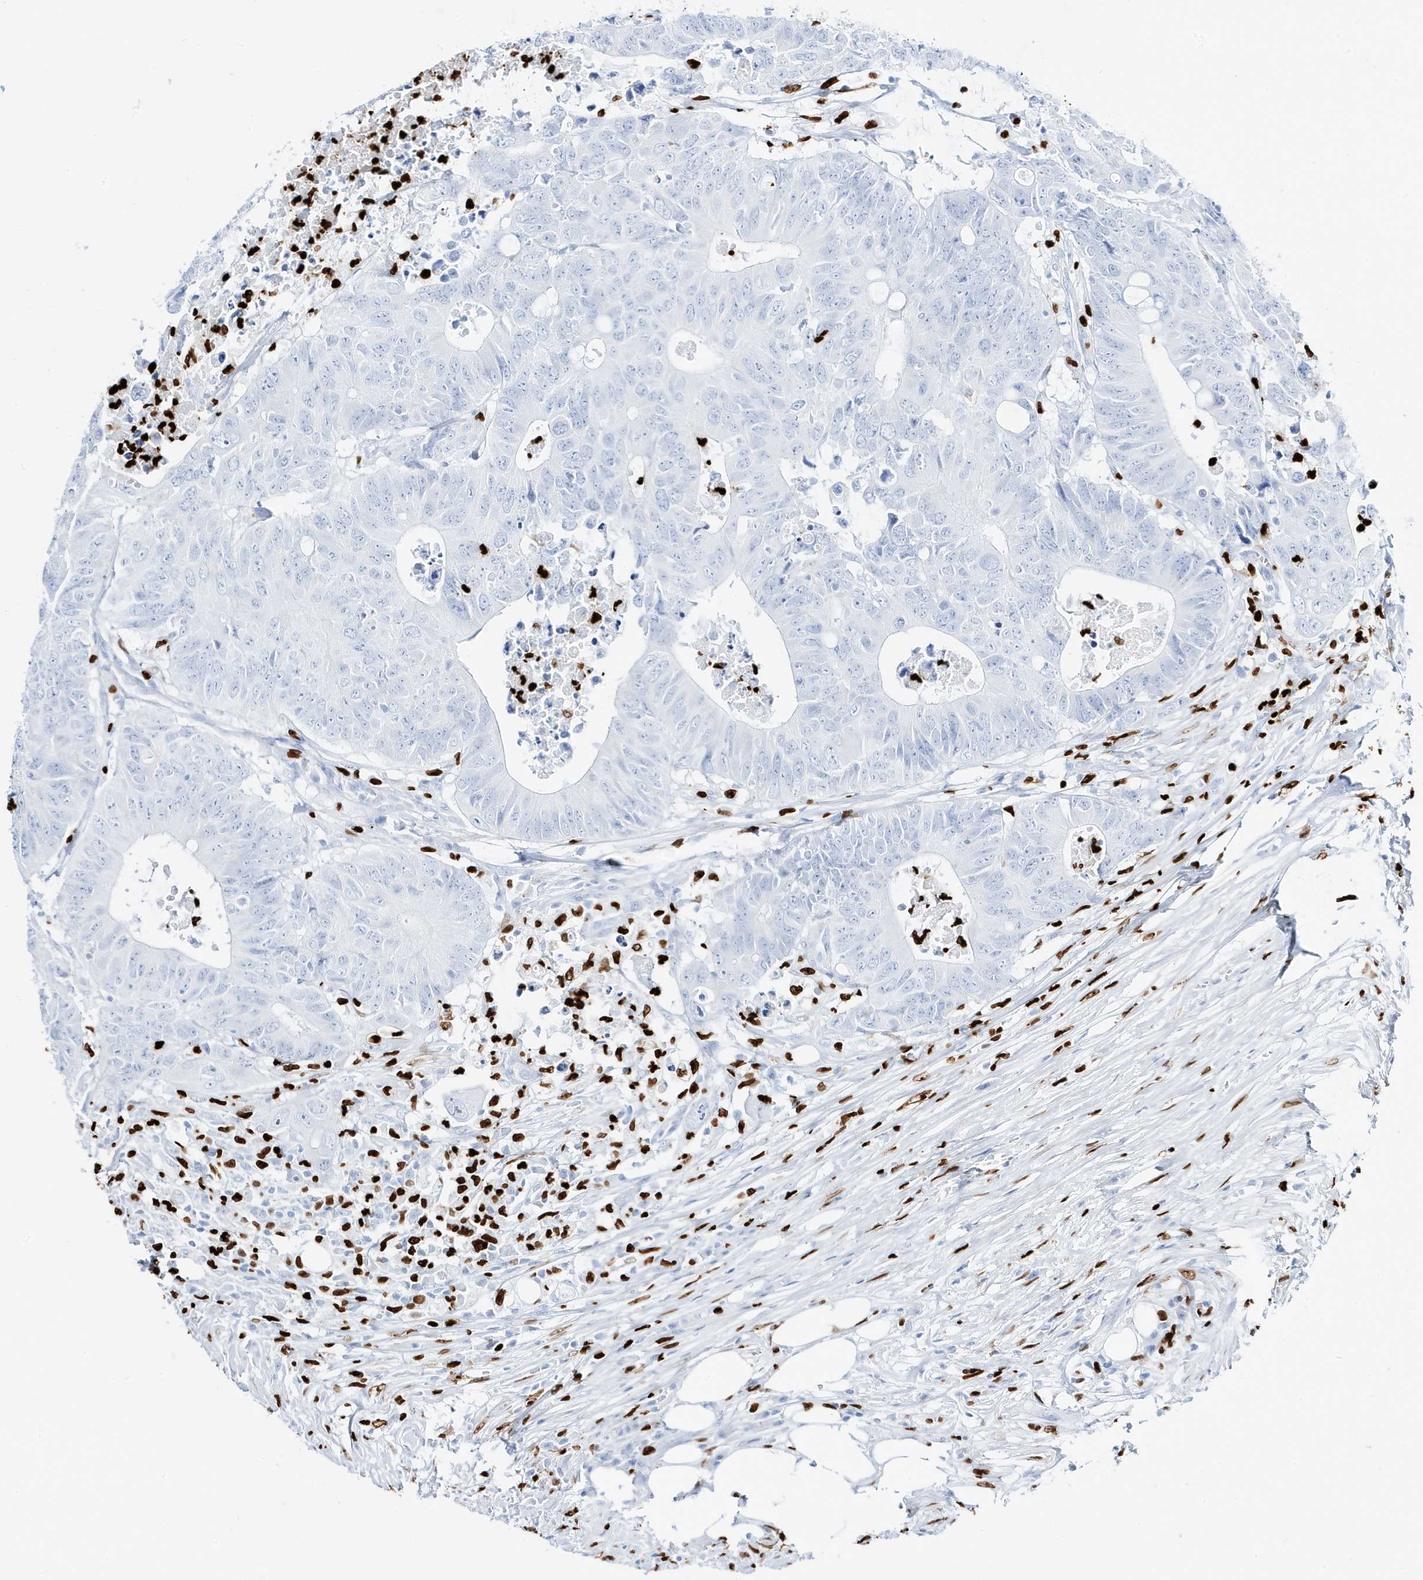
{"staining": {"intensity": "negative", "quantity": "none", "location": "none"}, "tissue": "colorectal cancer", "cell_type": "Tumor cells", "image_type": "cancer", "snomed": [{"axis": "morphology", "description": "Adenocarcinoma, NOS"}, {"axis": "topography", "description": "Colon"}], "caption": "High power microscopy histopathology image of an IHC image of colorectal cancer, revealing no significant positivity in tumor cells. Nuclei are stained in blue.", "gene": "MNDA", "patient": {"sex": "male", "age": 71}}